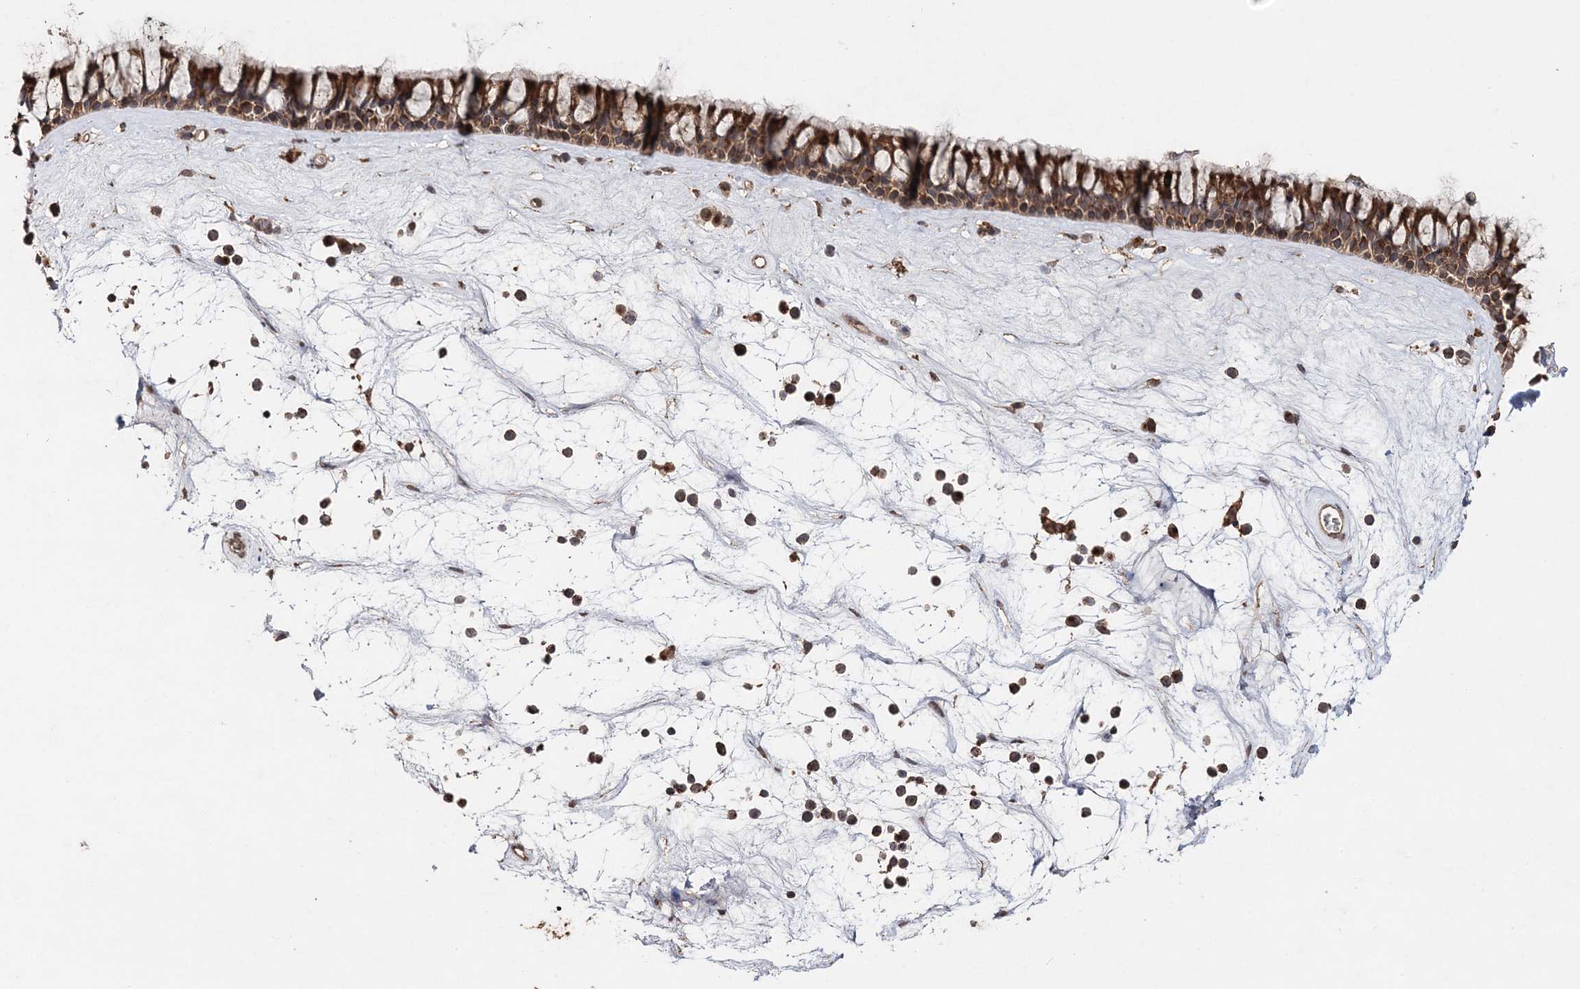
{"staining": {"intensity": "strong", "quantity": ">75%", "location": "cytoplasmic/membranous"}, "tissue": "nasopharynx", "cell_type": "Respiratory epithelial cells", "image_type": "normal", "snomed": [{"axis": "morphology", "description": "Normal tissue, NOS"}, {"axis": "topography", "description": "Nasopharynx"}], "caption": "Protein staining of benign nasopharynx exhibits strong cytoplasmic/membranous positivity in about >75% of respiratory epithelial cells.", "gene": "RAB14", "patient": {"sex": "male", "age": 64}}